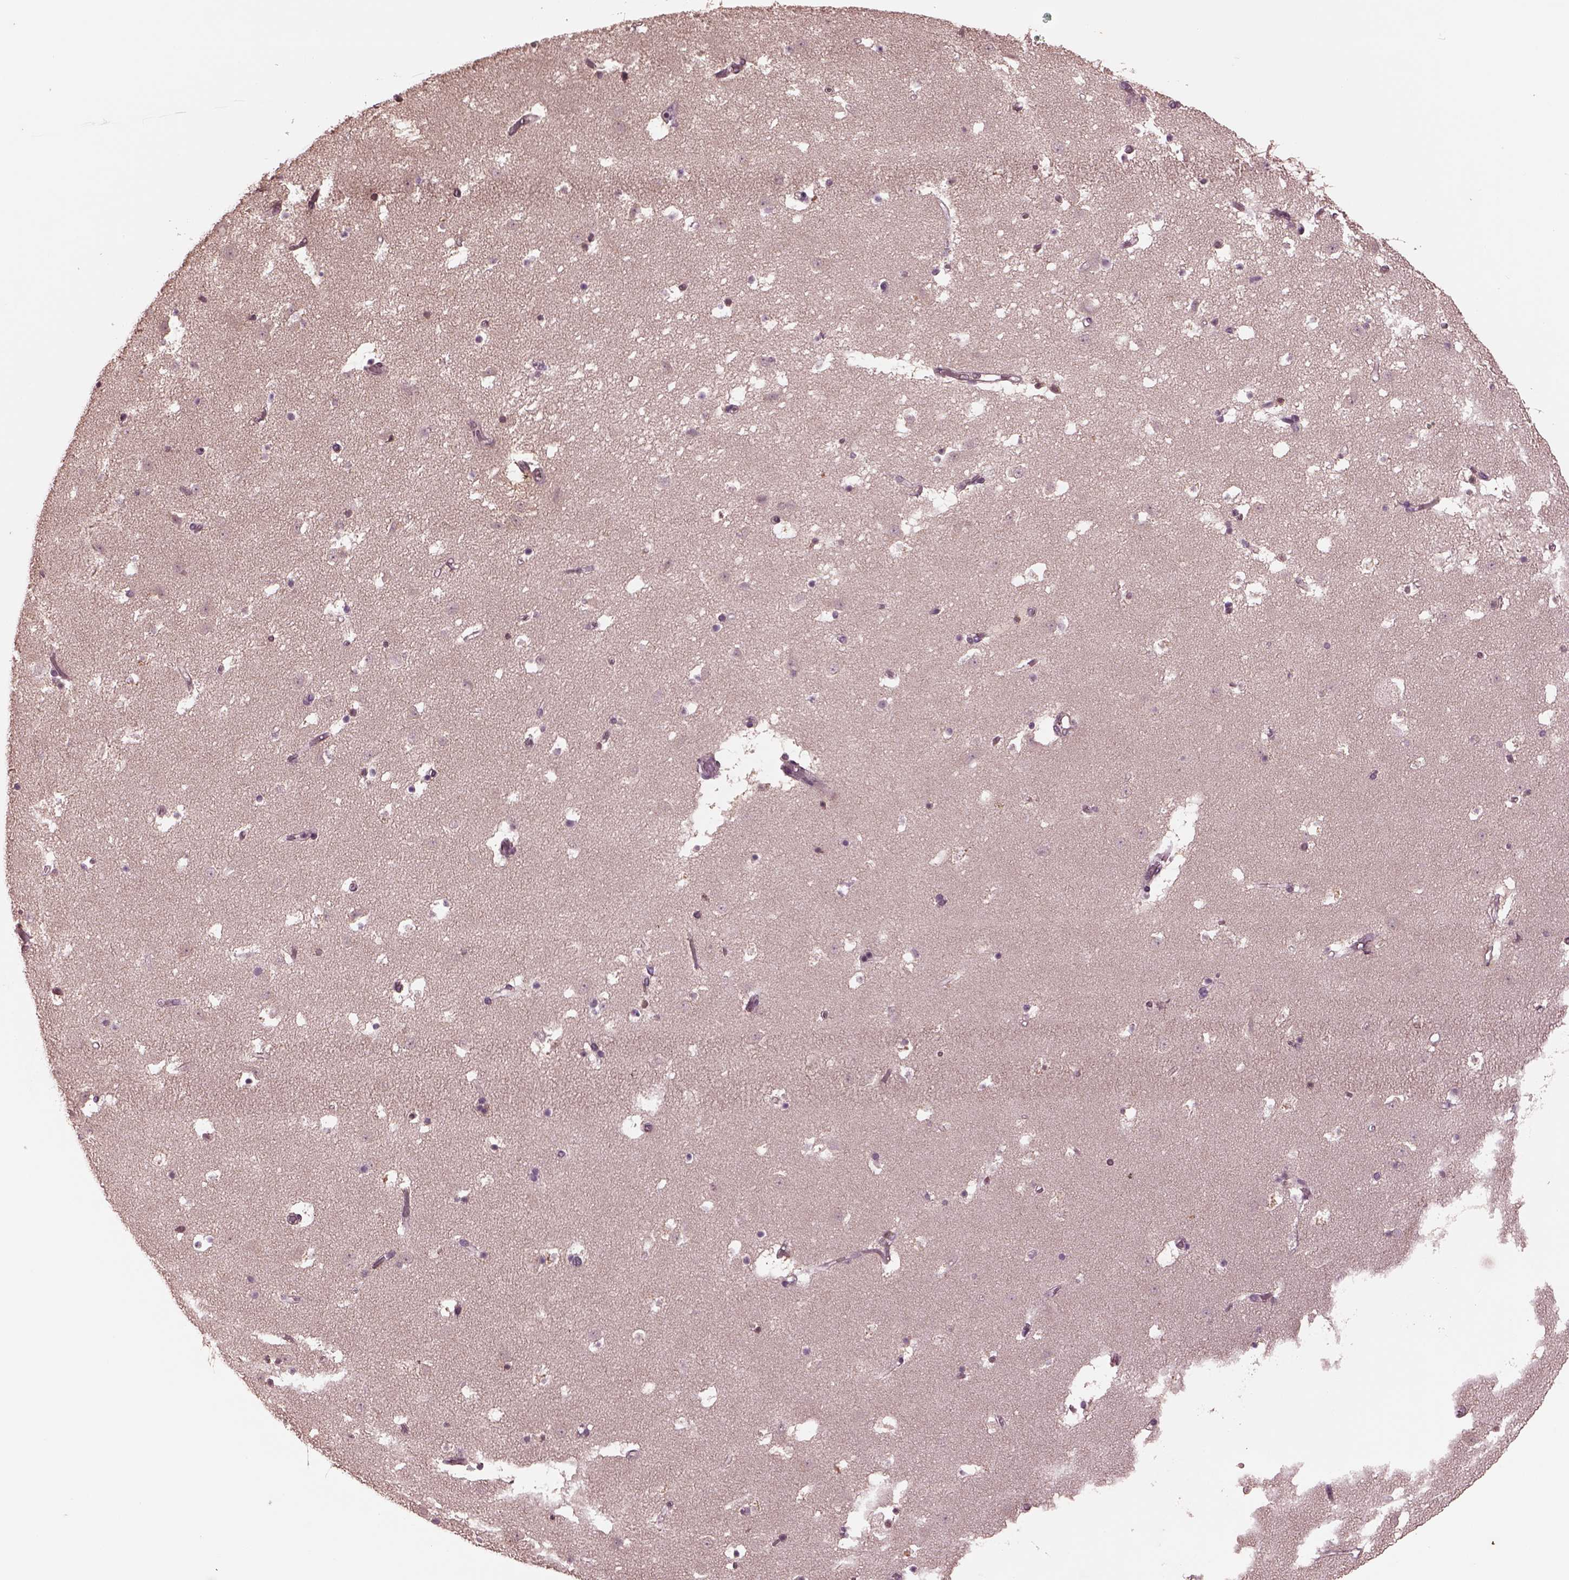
{"staining": {"intensity": "negative", "quantity": "none", "location": "none"}, "tissue": "caudate", "cell_type": "Glial cells", "image_type": "normal", "snomed": [{"axis": "morphology", "description": "Normal tissue, NOS"}, {"axis": "topography", "description": "Lateral ventricle wall"}], "caption": "Immunohistochemistry (IHC) micrograph of benign caudate: caudate stained with DAB displays no significant protein staining in glial cells. (DAB (3,3'-diaminobenzidine) immunohistochemistry, high magnification).", "gene": "PTX4", "patient": {"sex": "female", "age": 42}}